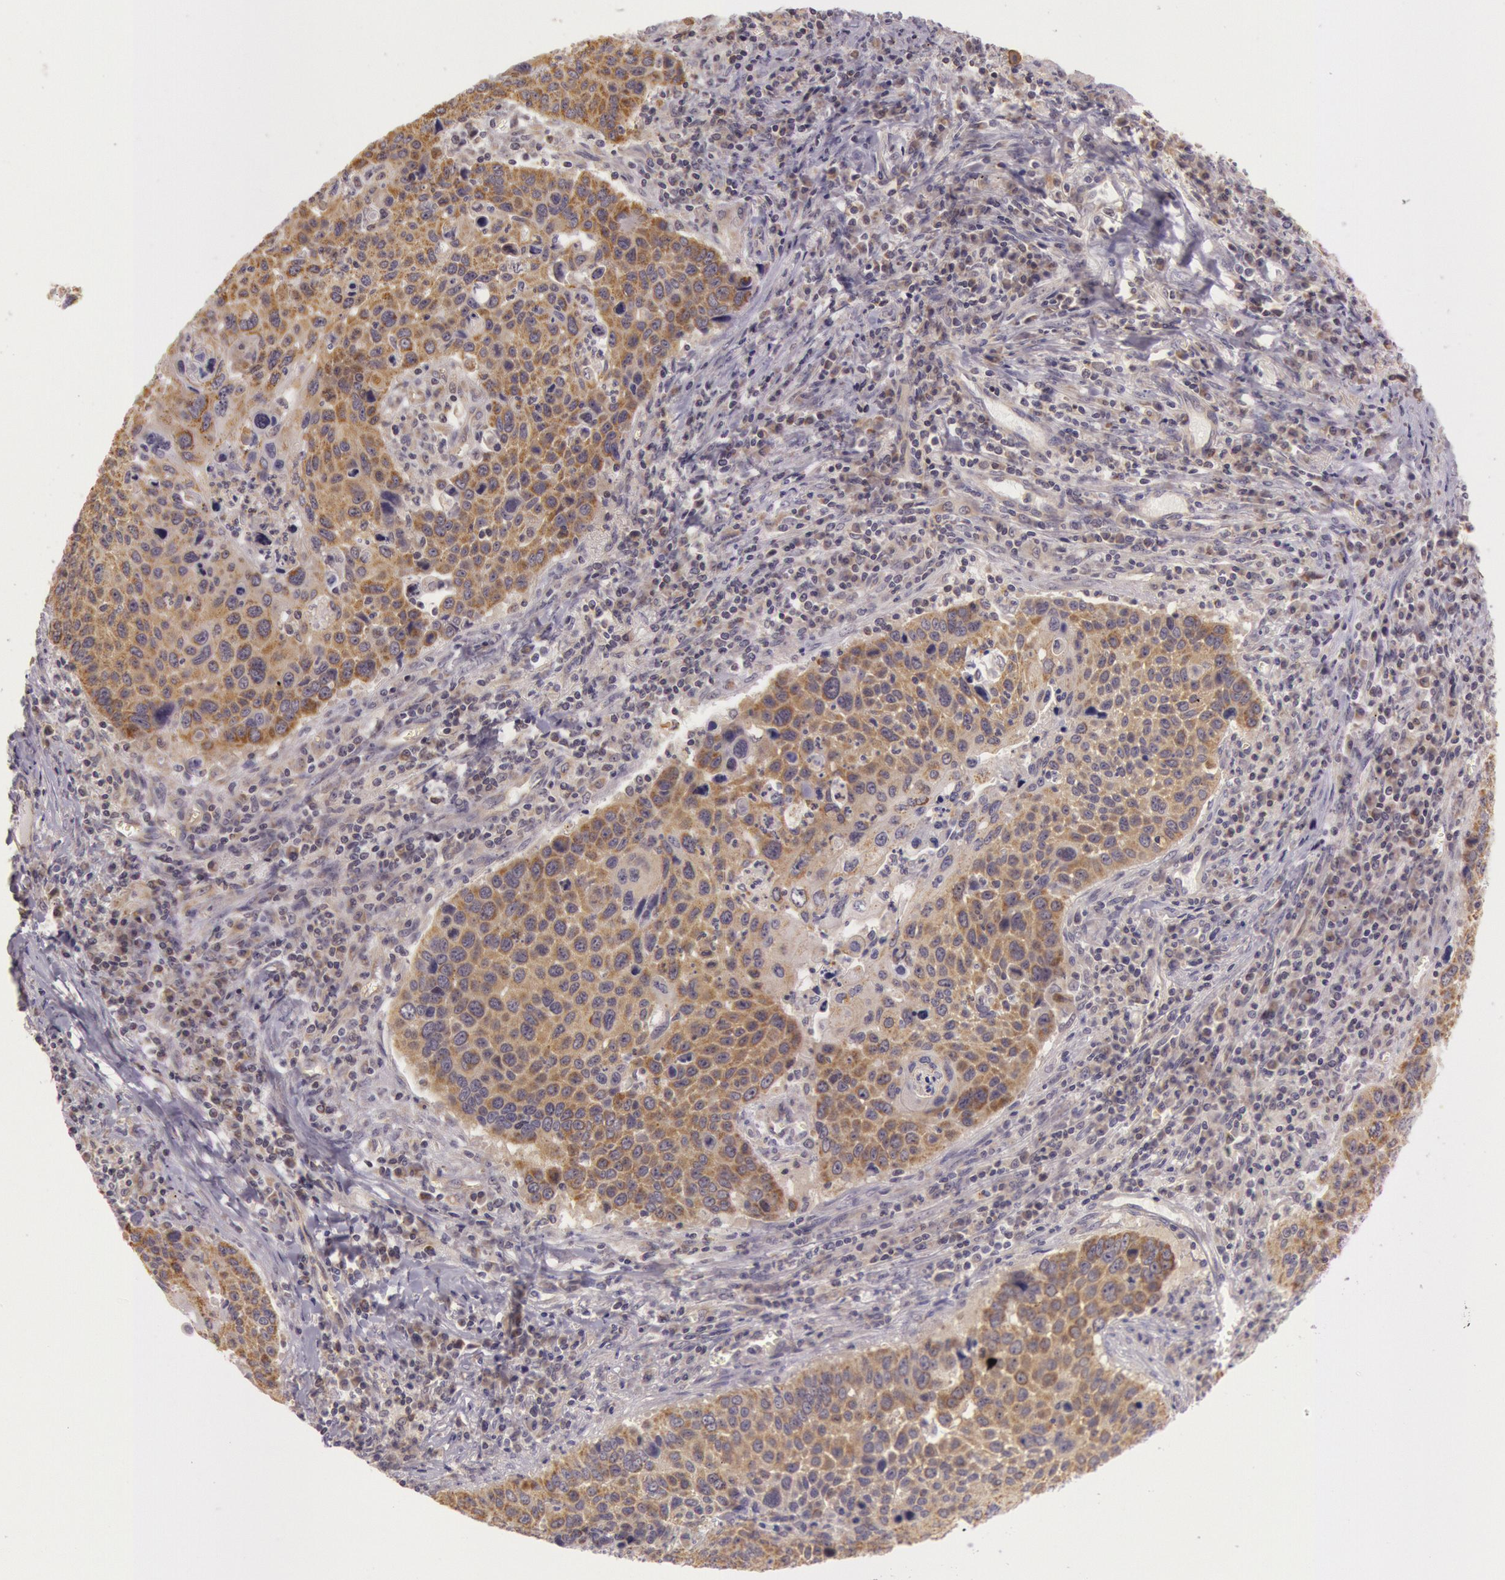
{"staining": {"intensity": "moderate", "quantity": ">75%", "location": "cytoplasmic/membranous"}, "tissue": "lung cancer", "cell_type": "Tumor cells", "image_type": "cancer", "snomed": [{"axis": "morphology", "description": "Squamous cell carcinoma, NOS"}, {"axis": "topography", "description": "Lung"}], "caption": "The histopathology image exhibits staining of lung cancer (squamous cell carcinoma), revealing moderate cytoplasmic/membranous protein expression (brown color) within tumor cells. The protein of interest is stained brown, and the nuclei are stained in blue (DAB (3,3'-diaminobenzidine) IHC with brightfield microscopy, high magnification).", "gene": "CDK16", "patient": {"sex": "male", "age": 68}}